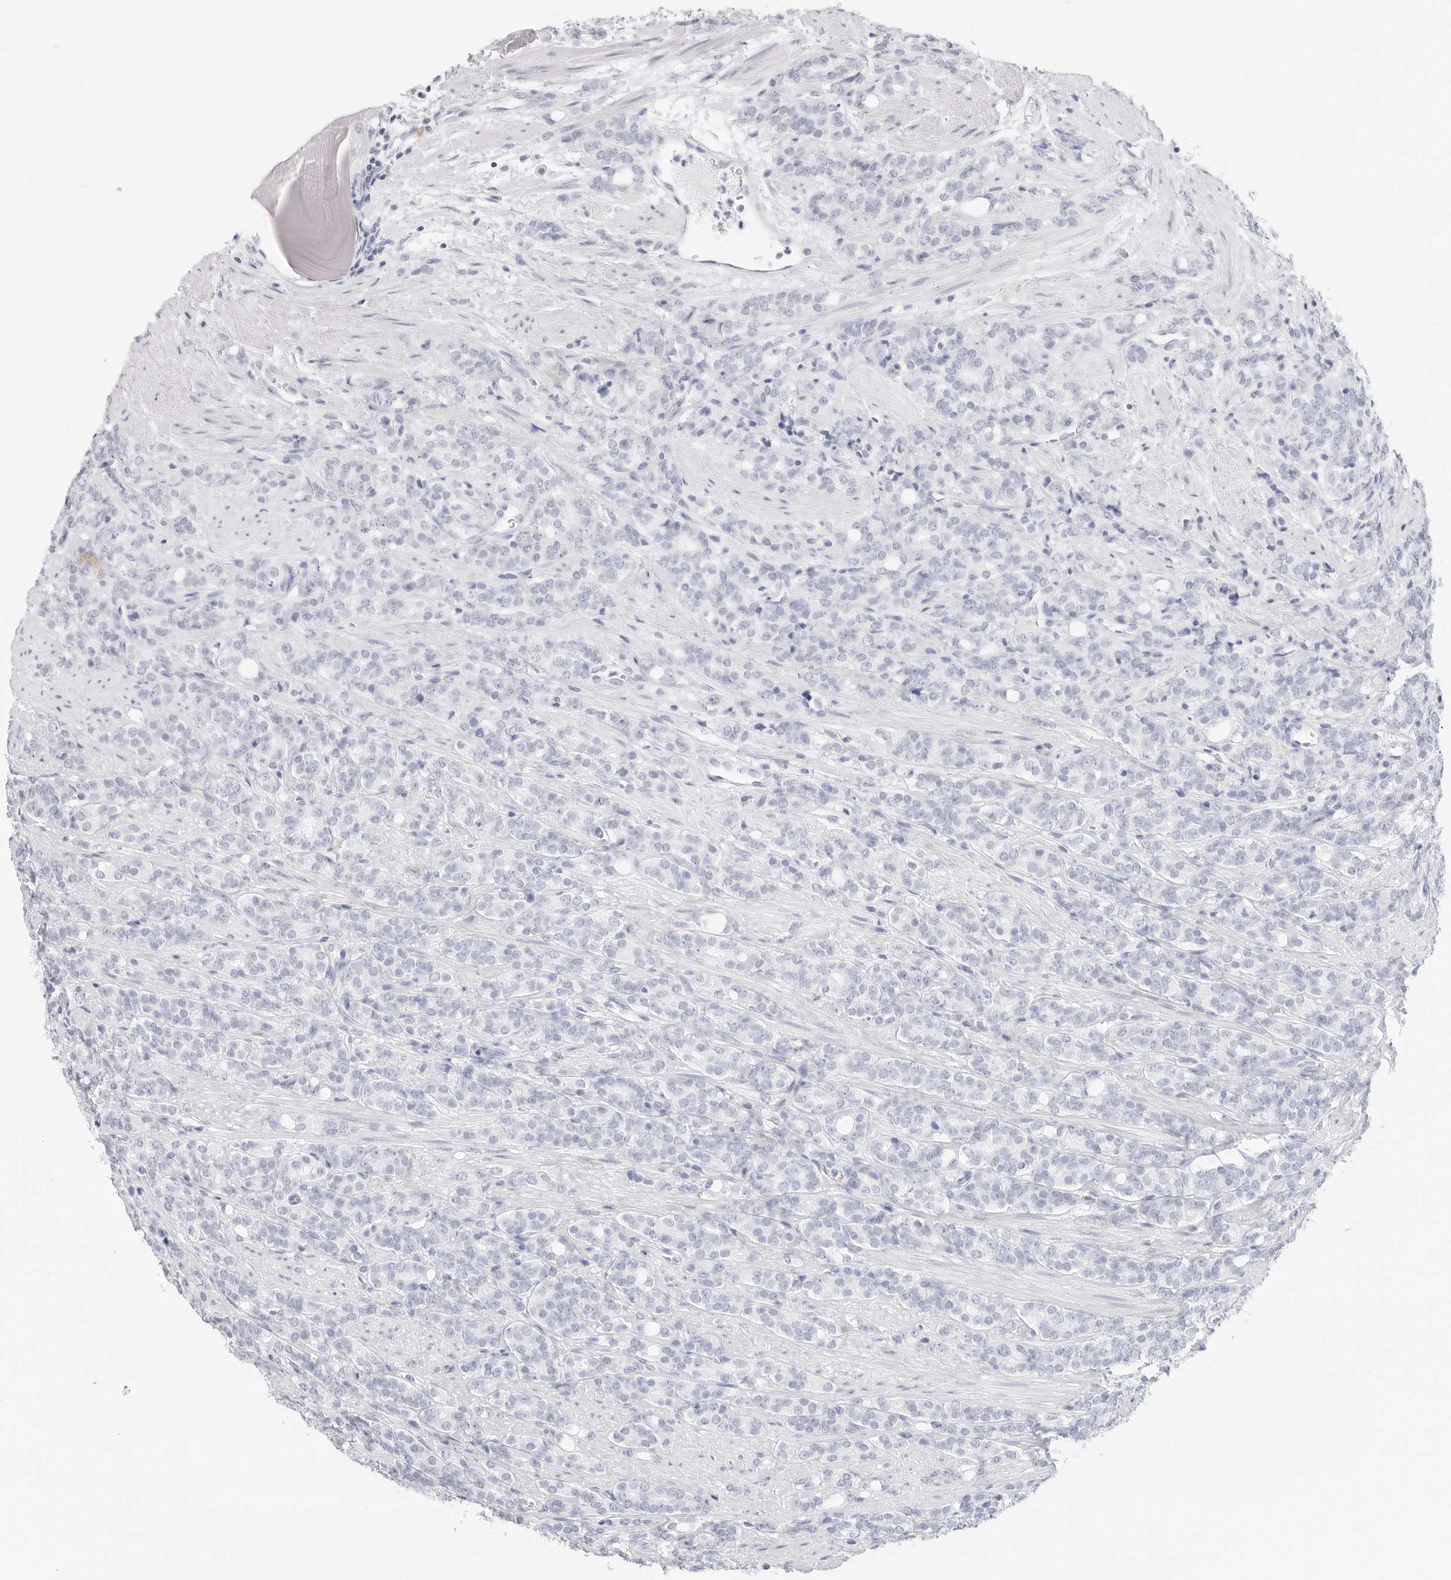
{"staining": {"intensity": "negative", "quantity": "none", "location": "none"}, "tissue": "prostate cancer", "cell_type": "Tumor cells", "image_type": "cancer", "snomed": [{"axis": "morphology", "description": "Adenocarcinoma, High grade"}, {"axis": "topography", "description": "Prostate"}], "caption": "DAB (3,3'-diaminobenzidine) immunohistochemical staining of human high-grade adenocarcinoma (prostate) demonstrates no significant positivity in tumor cells.", "gene": "TFF2", "patient": {"sex": "male", "age": 62}}